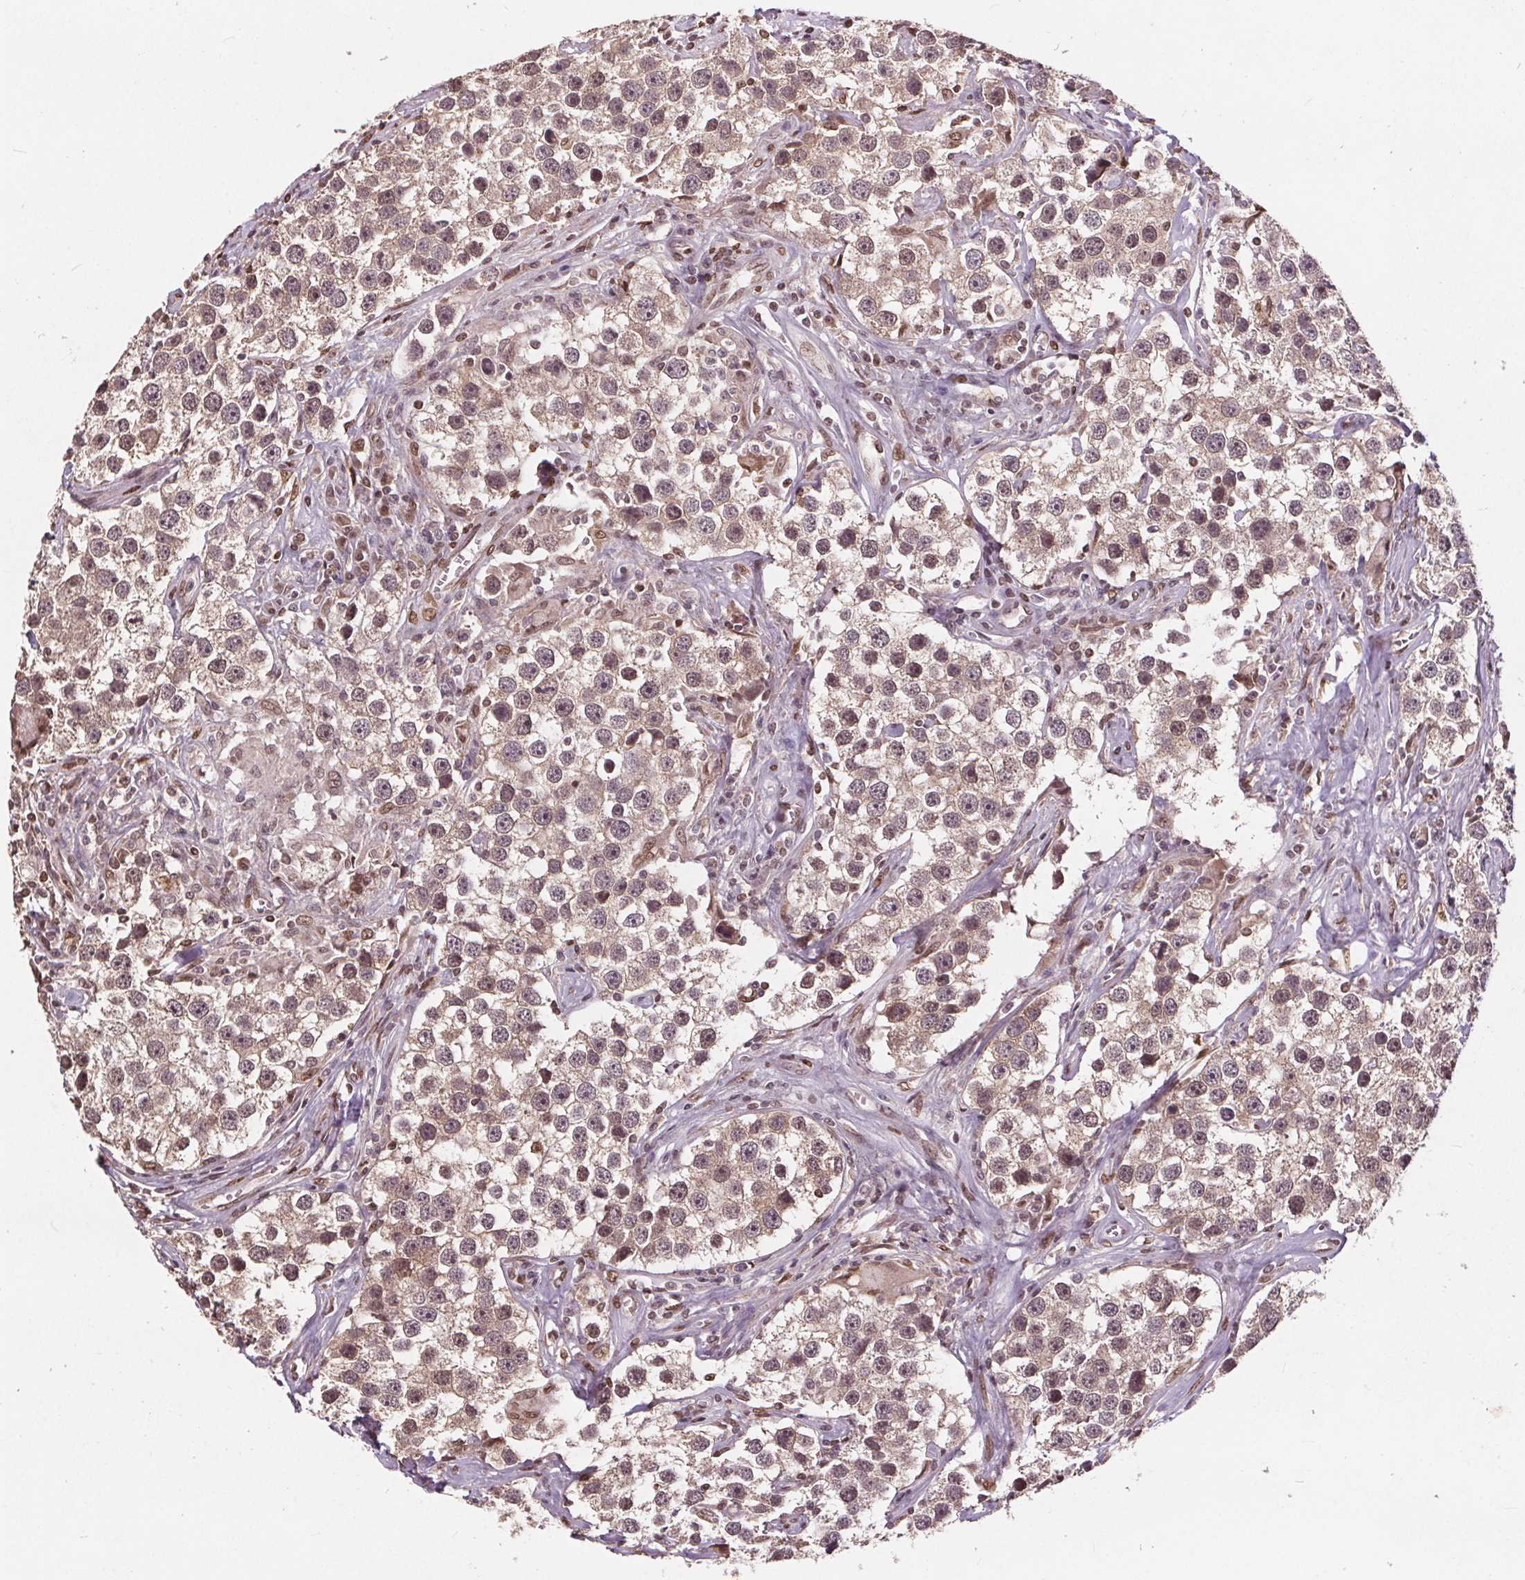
{"staining": {"intensity": "weak", "quantity": "25%-75%", "location": "nuclear"}, "tissue": "testis cancer", "cell_type": "Tumor cells", "image_type": "cancer", "snomed": [{"axis": "morphology", "description": "Seminoma, NOS"}, {"axis": "topography", "description": "Testis"}], "caption": "Human seminoma (testis) stained with a protein marker displays weak staining in tumor cells.", "gene": "HIF1AN", "patient": {"sex": "male", "age": 49}}